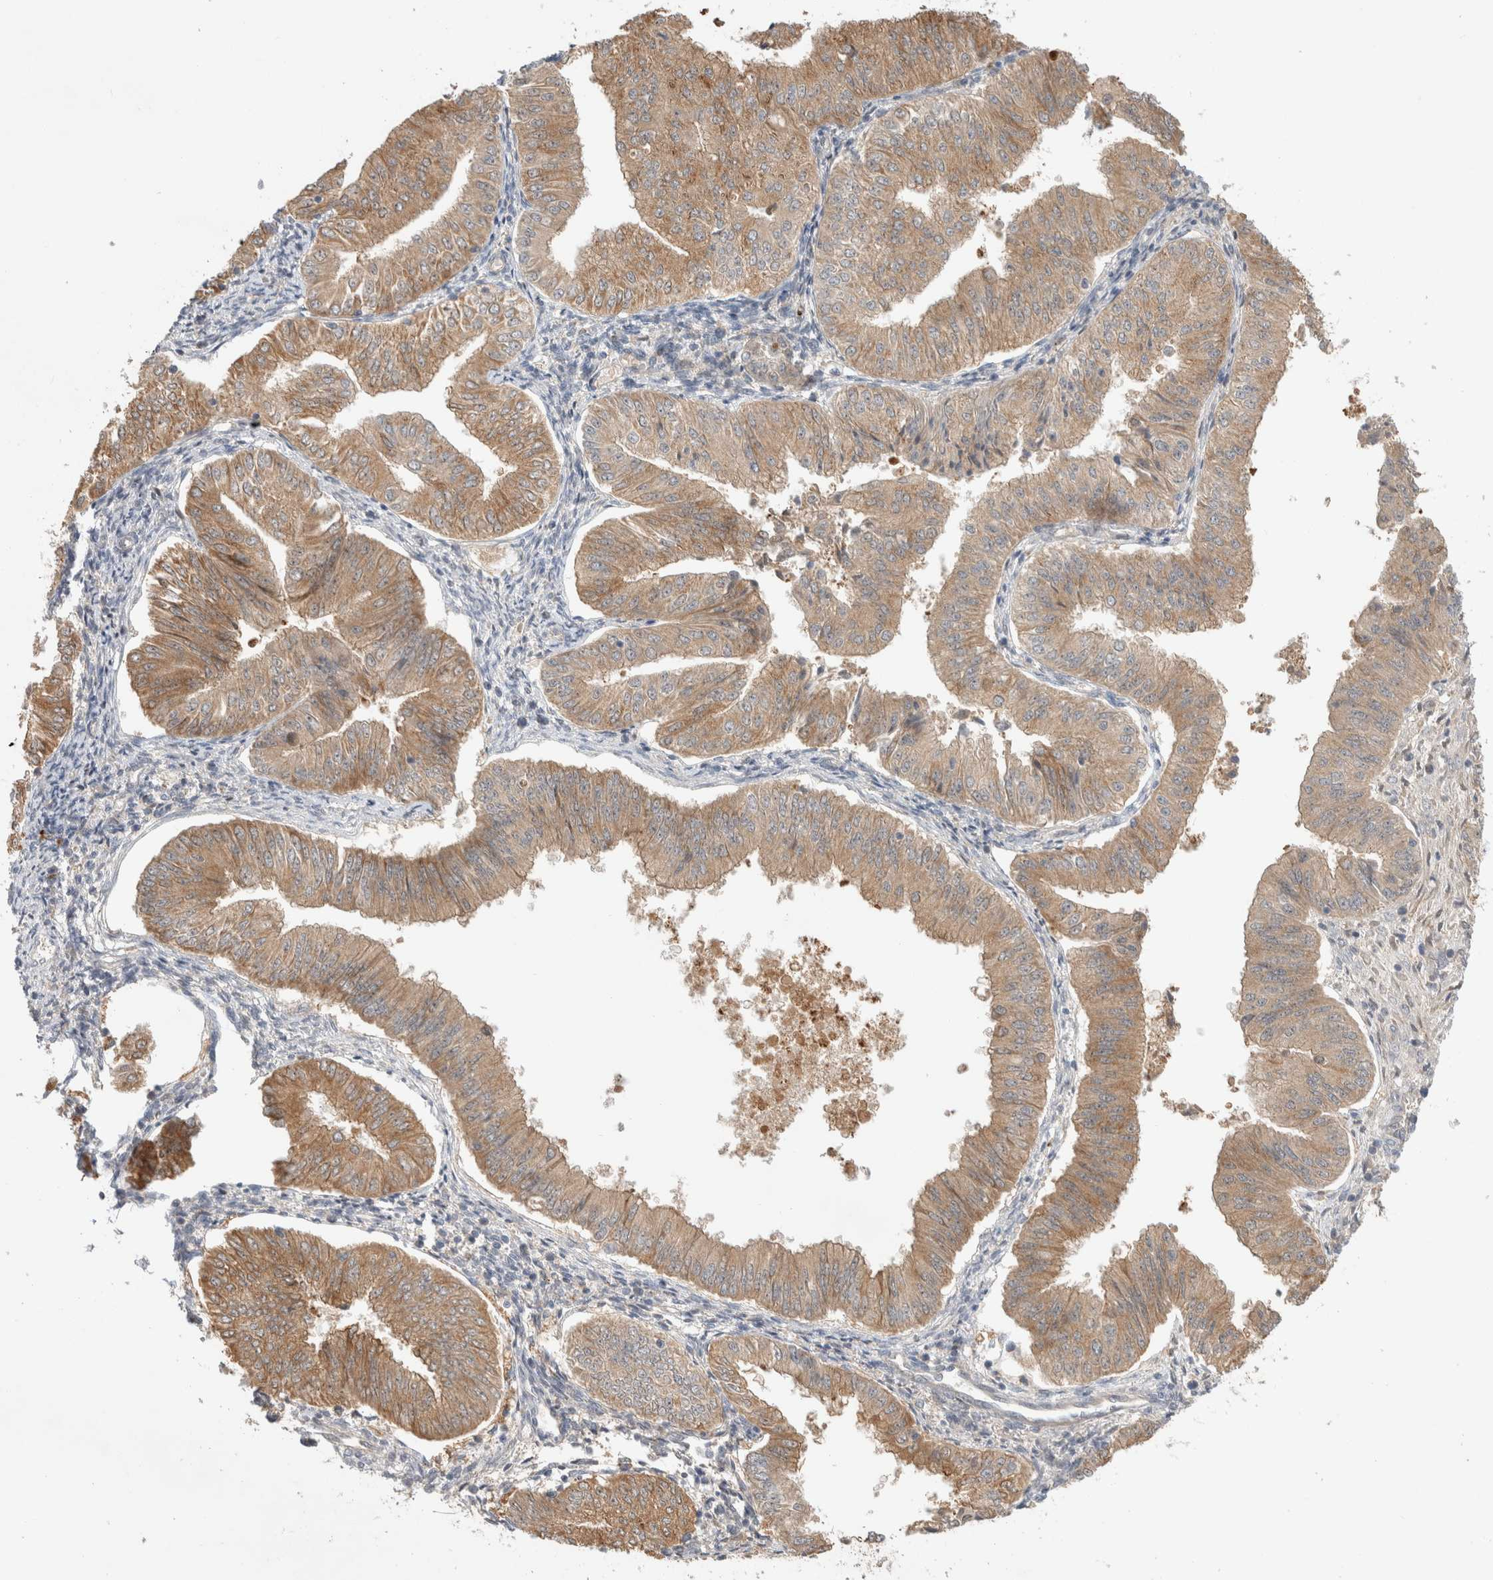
{"staining": {"intensity": "moderate", "quantity": ">75%", "location": "cytoplasmic/membranous"}, "tissue": "endometrial cancer", "cell_type": "Tumor cells", "image_type": "cancer", "snomed": [{"axis": "morphology", "description": "Normal tissue, NOS"}, {"axis": "morphology", "description": "Adenocarcinoma, NOS"}, {"axis": "topography", "description": "Endometrium"}], "caption": "A micrograph of endometrial cancer stained for a protein shows moderate cytoplasmic/membranous brown staining in tumor cells. (DAB = brown stain, brightfield microscopy at high magnification).", "gene": "OTUD6B", "patient": {"sex": "female", "age": 53}}